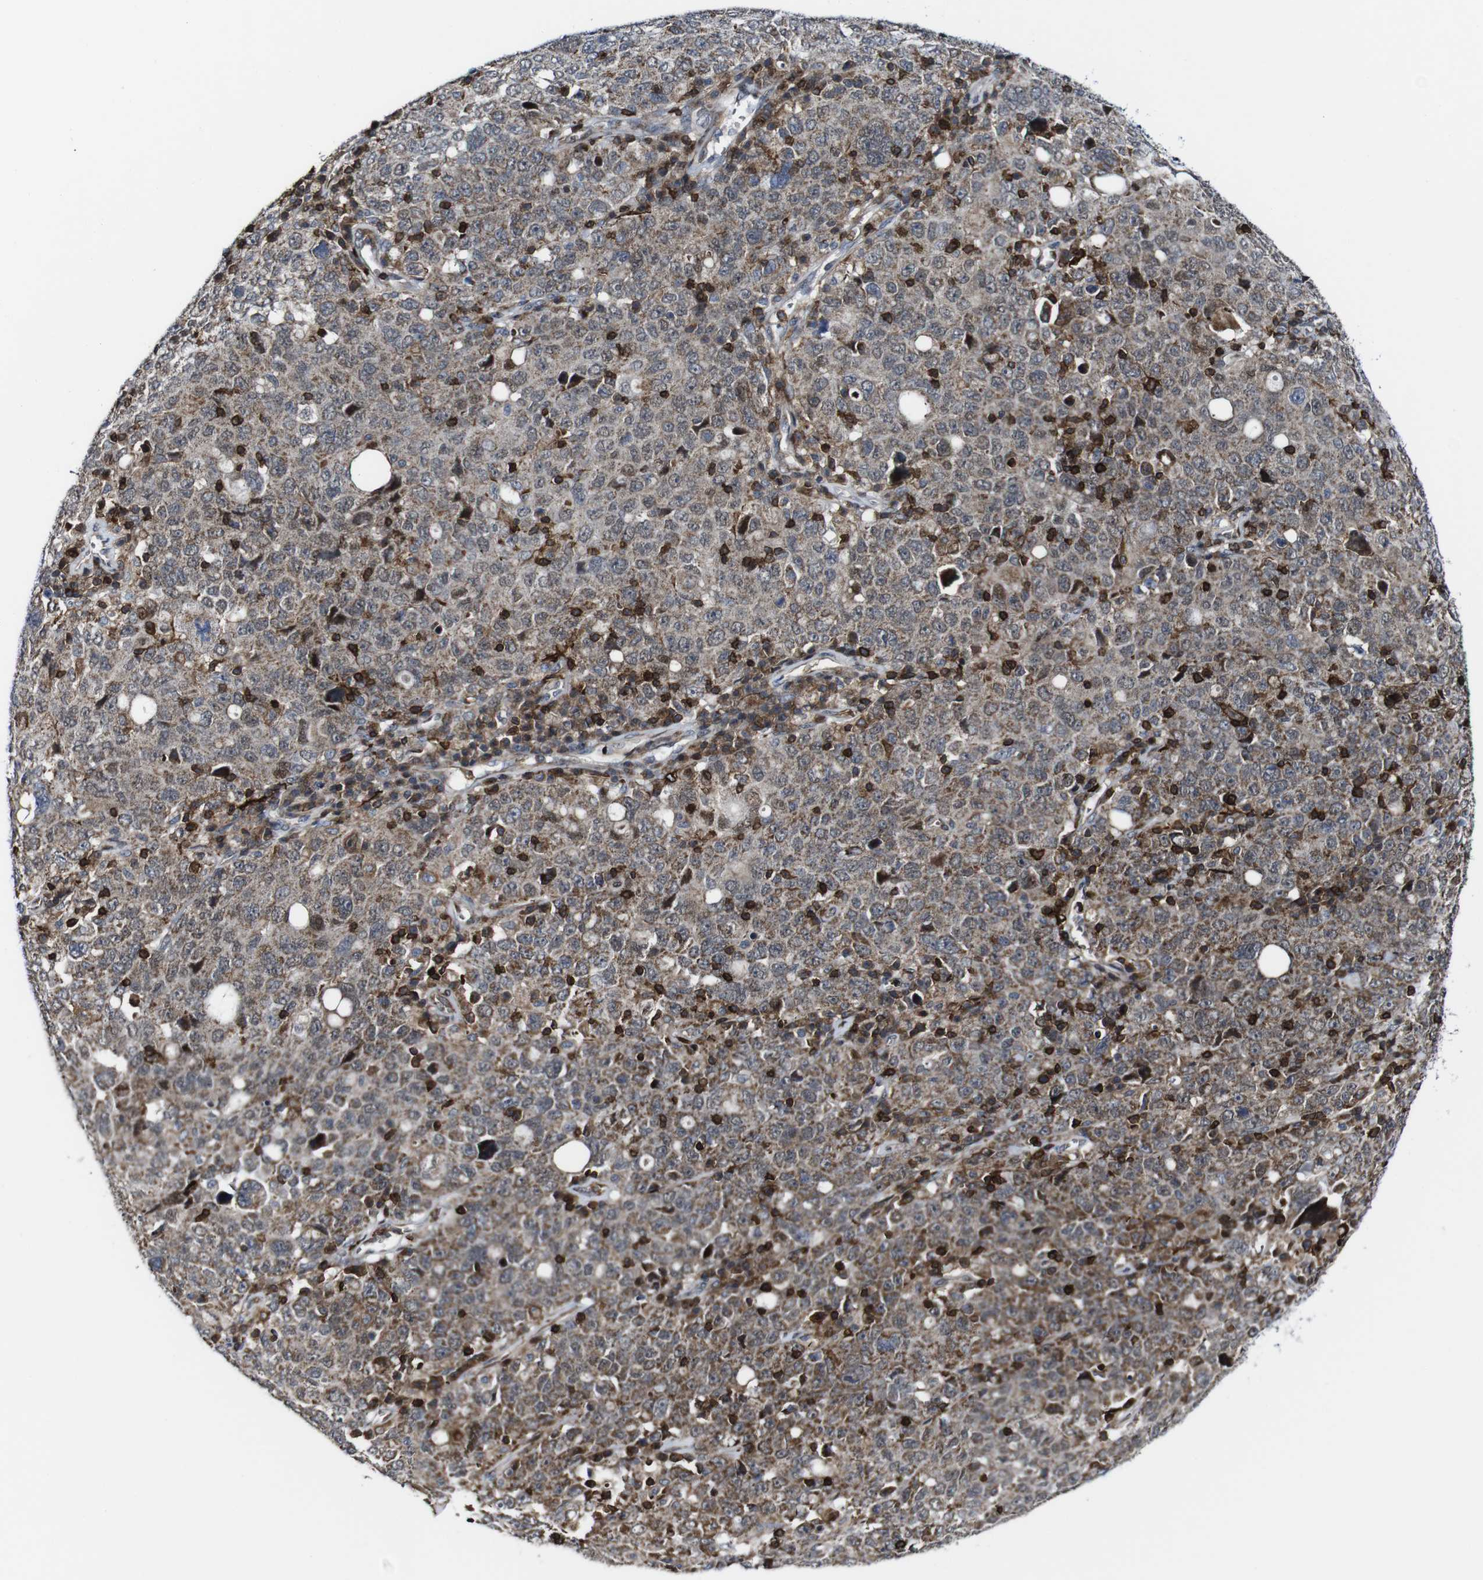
{"staining": {"intensity": "weak", "quantity": ">75%", "location": "cytoplasmic/membranous"}, "tissue": "ovarian cancer", "cell_type": "Tumor cells", "image_type": "cancer", "snomed": [{"axis": "morphology", "description": "Carcinoma, endometroid"}, {"axis": "topography", "description": "Ovary"}], "caption": "Immunohistochemistry photomicrograph of neoplastic tissue: endometroid carcinoma (ovarian) stained using immunohistochemistry displays low levels of weak protein expression localized specifically in the cytoplasmic/membranous of tumor cells, appearing as a cytoplasmic/membranous brown color.", "gene": "JAK2", "patient": {"sex": "female", "age": 62}}